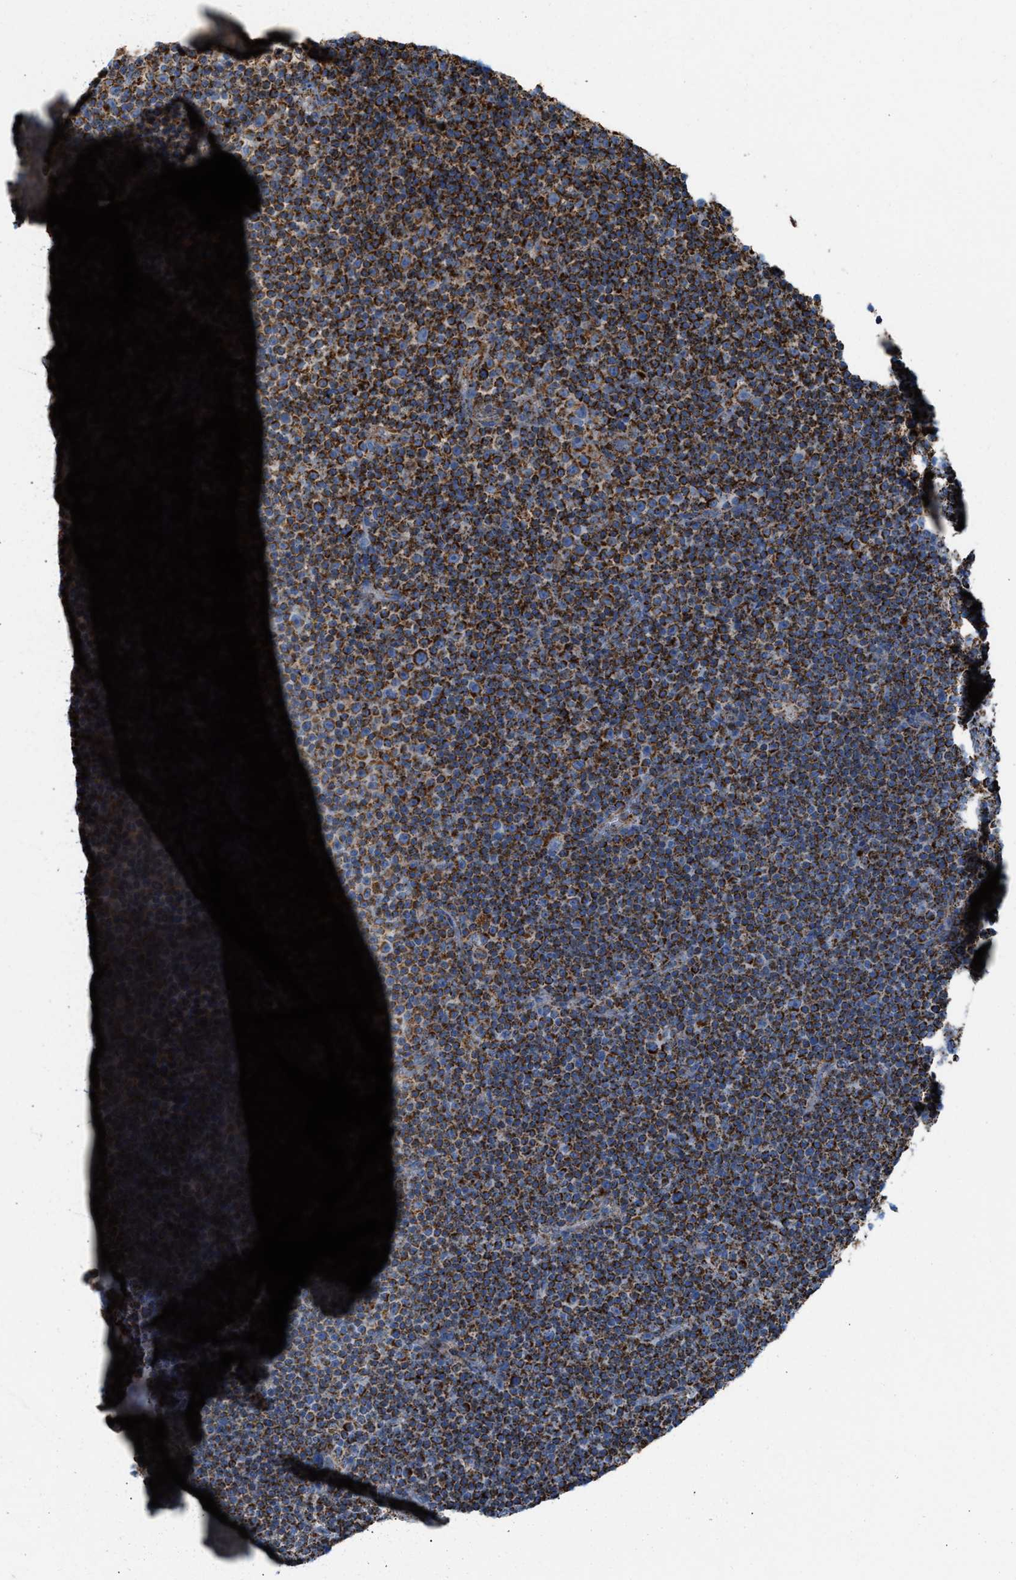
{"staining": {"intensity": "strong", "quantity": ">75%", "location": "cytoplasmic/membranous"}, "tissue": "lymphoma", "cell_type": "Tumor cells", "image_type": "cancer", "snomed": [{"axis": "morphology", "description": "Malignant lymphoma, non-Hodgkin's type, Low grade"}, {"axis": "topography", "description": "Lymph node"}], "caption": "This micrograph reveals IHC staining of low-grade malignant lymphoma, non-Hodgkin's type, with high strong cytoplasmic/membranous staining in about >75% of tumor cells.", "gene": "ECHS1", "patient": {"sex": "female", "age": 67}}